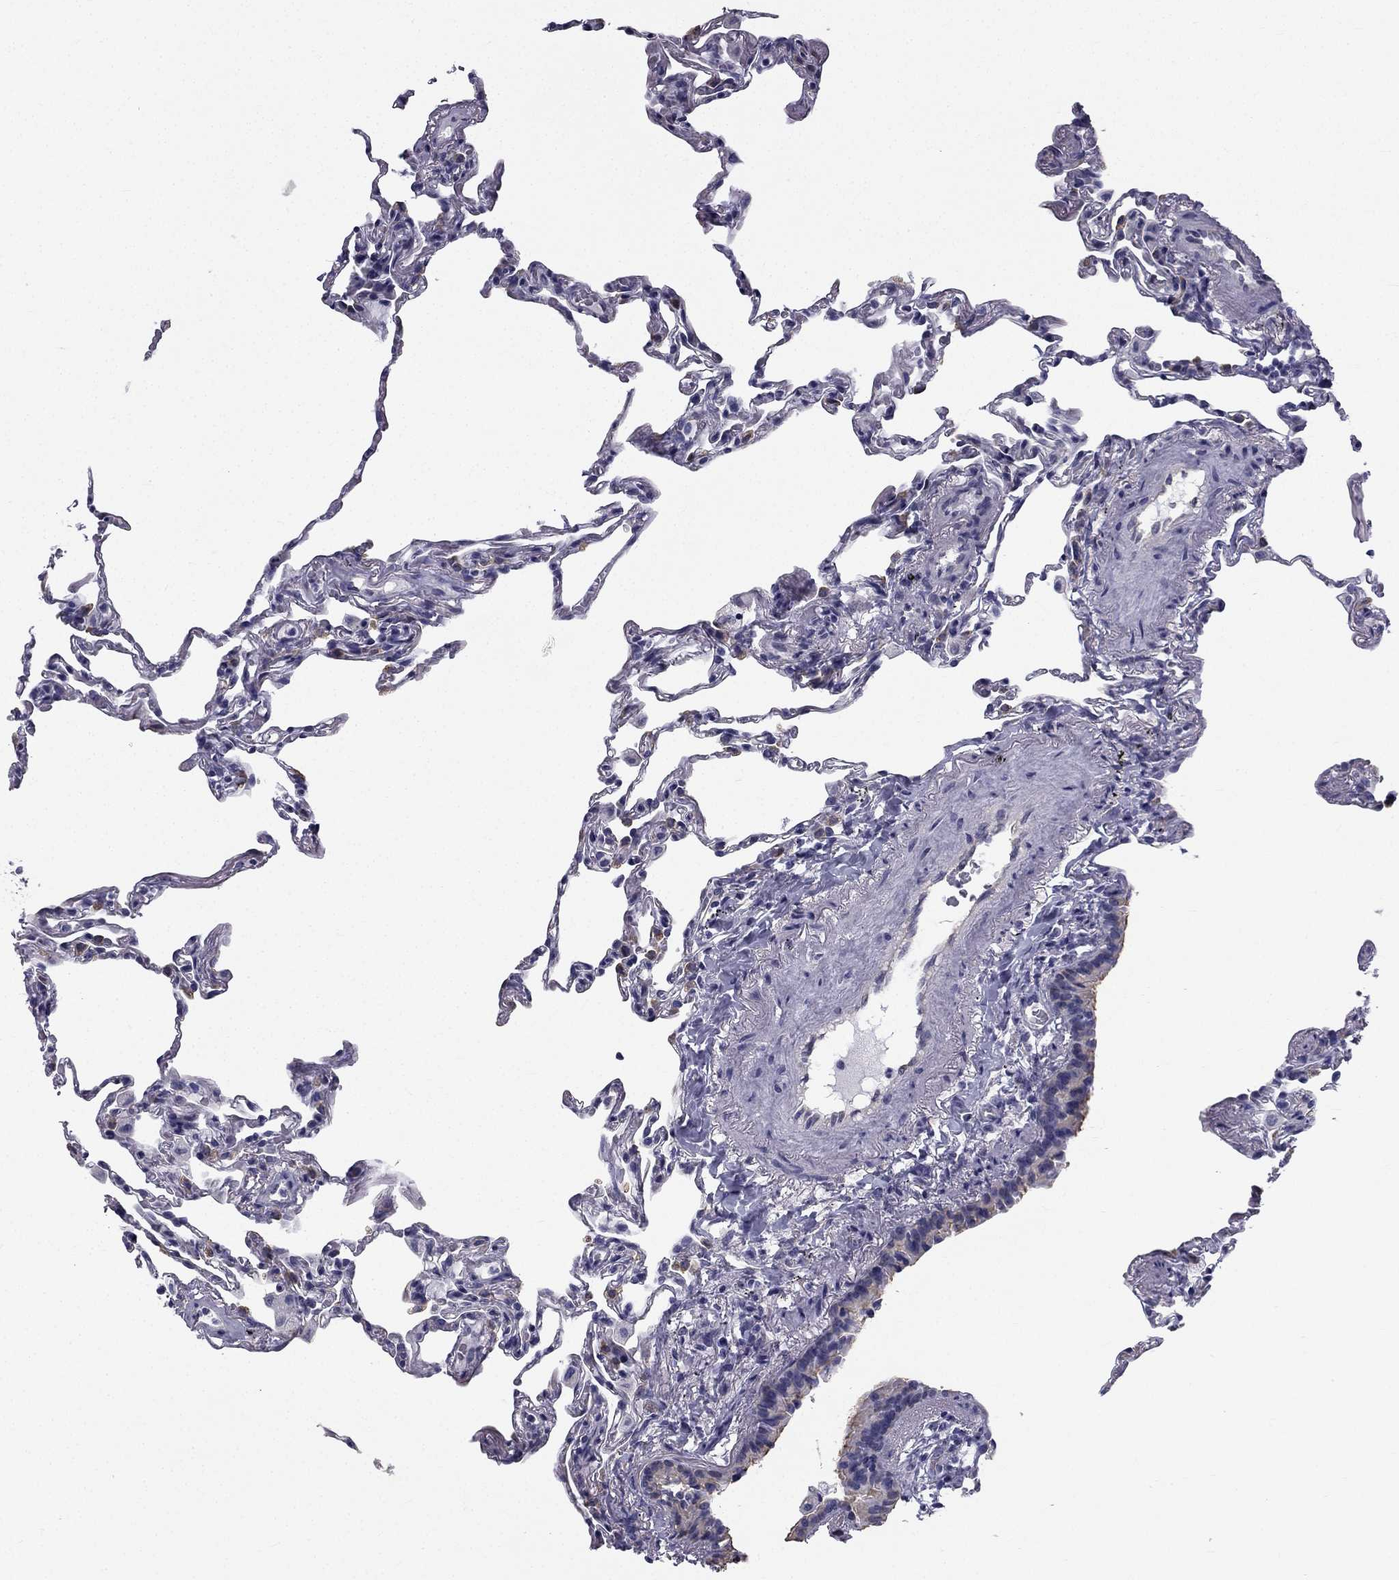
{"staining": {"intensity": "negative", "quantity": "none", "location": "none"}, "tissue": "lung", "cell_type": "Alveolar cells", "image_type": "normal", "snomed": [{"axis": "morphology", "description": "Normal tissue, NOS"}, {"axis": "topography", "description": "Lung"}], "caption": "Histopathology image shows no significant protein staining in alveolar cells of normal lung. Nuclei are stained in blue.", "gene": "CCDC40", "patient": {"sex": "female", "age": 57}}